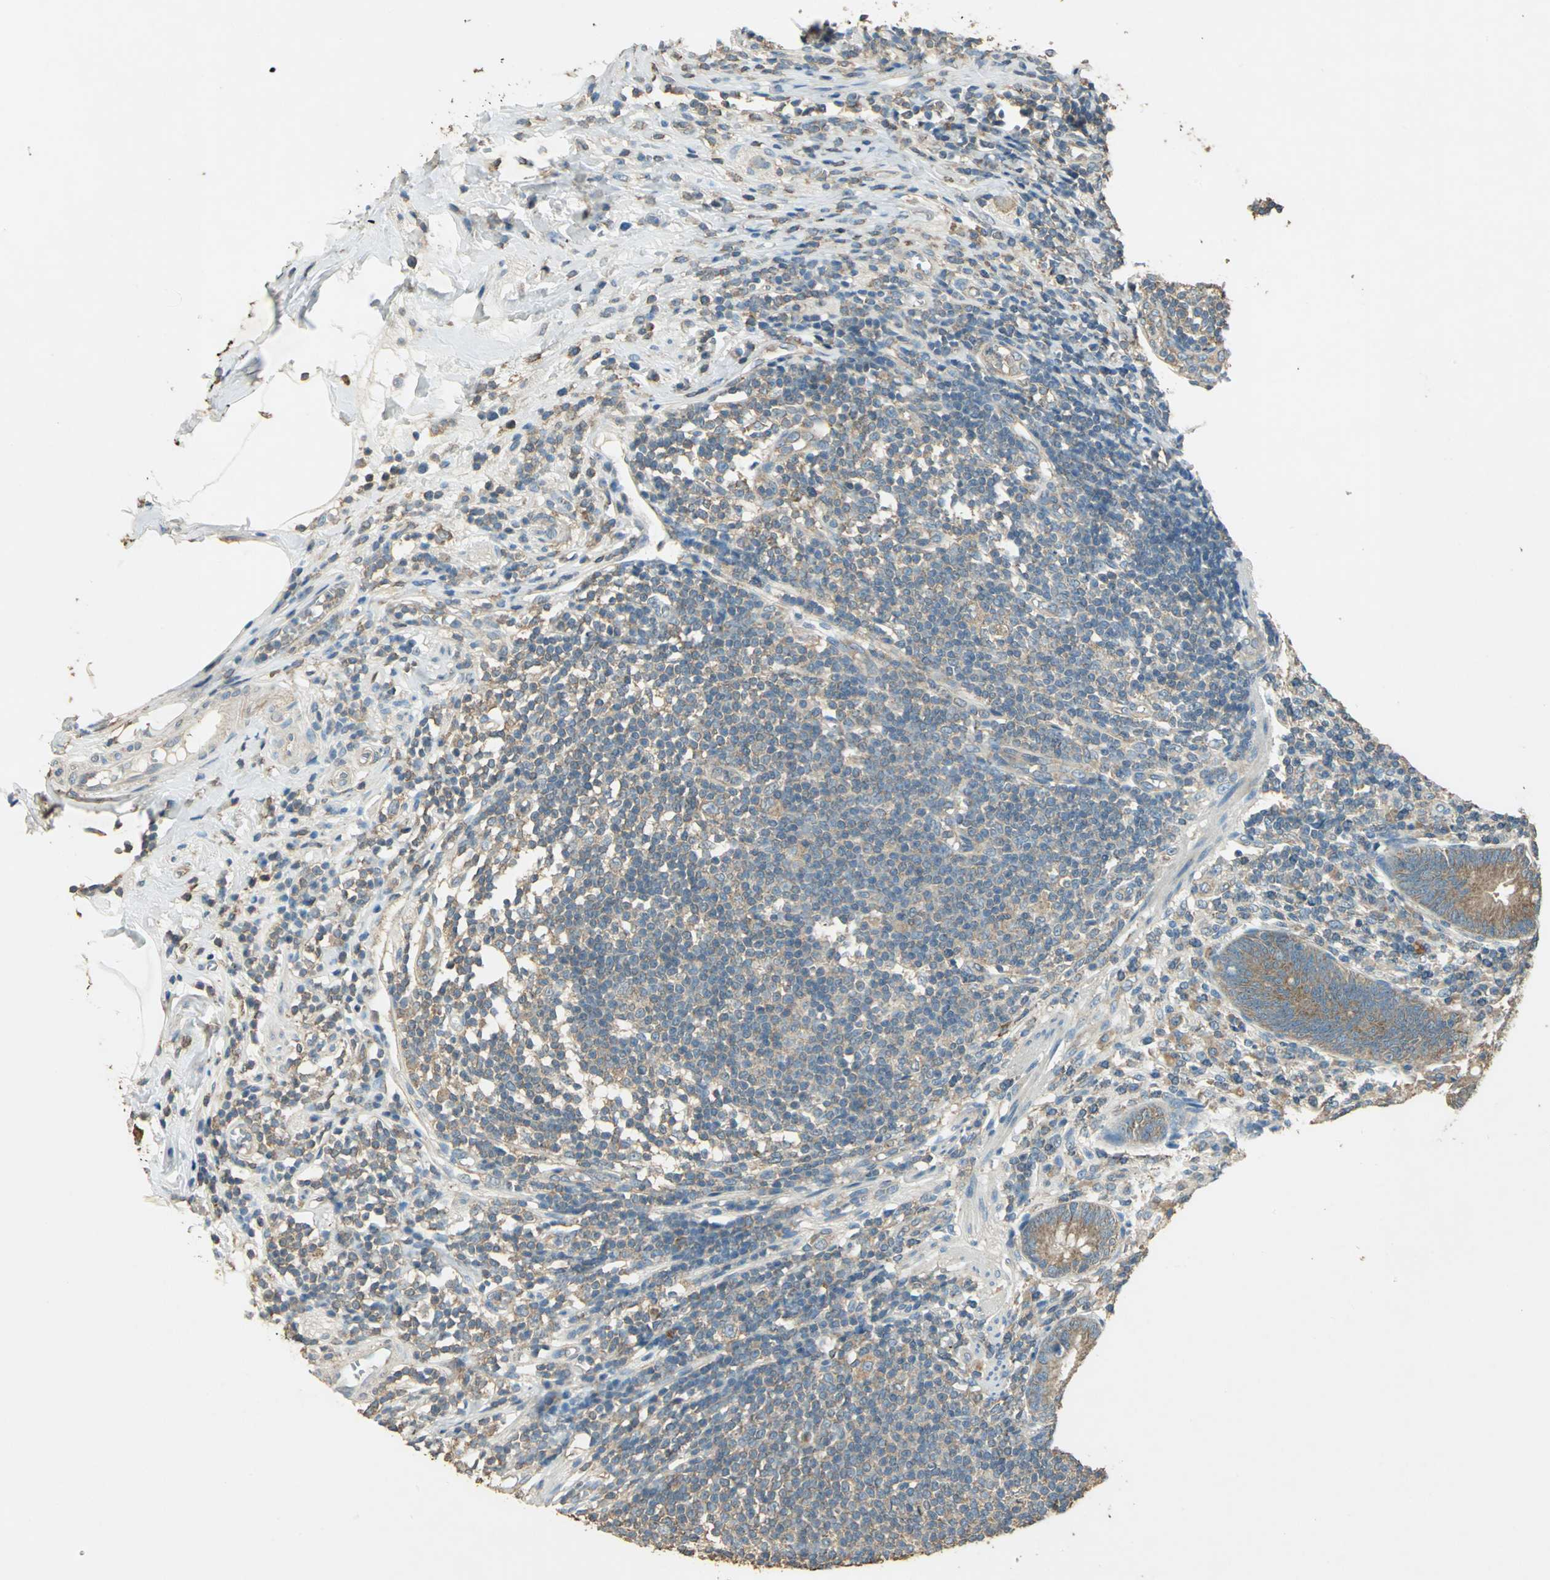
{"staining": {"intensity": "moderate", "quantity": ">75%", "location": "cytoplasmic/membranous"}, "tissue": "appendix", "cell_type": "Glandular cells", "image_type": "normal", "snomed": [{"axis": "morphology", "description": "Normal tissue, NOS"}, {"axis": "morphology", "description": "Inflammation, NOS"}, {"axis": "topography", "description": "Appendix"}], "caption": "DAB immunohistochemical staining of normal human appendix displays moderate cytoplasmic/membranous protein staining in approximately >75% of glandular cells. The staining was performed using DAB, with brown indicating positive protein expression. Nuclei are stained blue with hematoxylin.", "gene": "SHC2", "patient": {"sex": "male", "age": 46}}